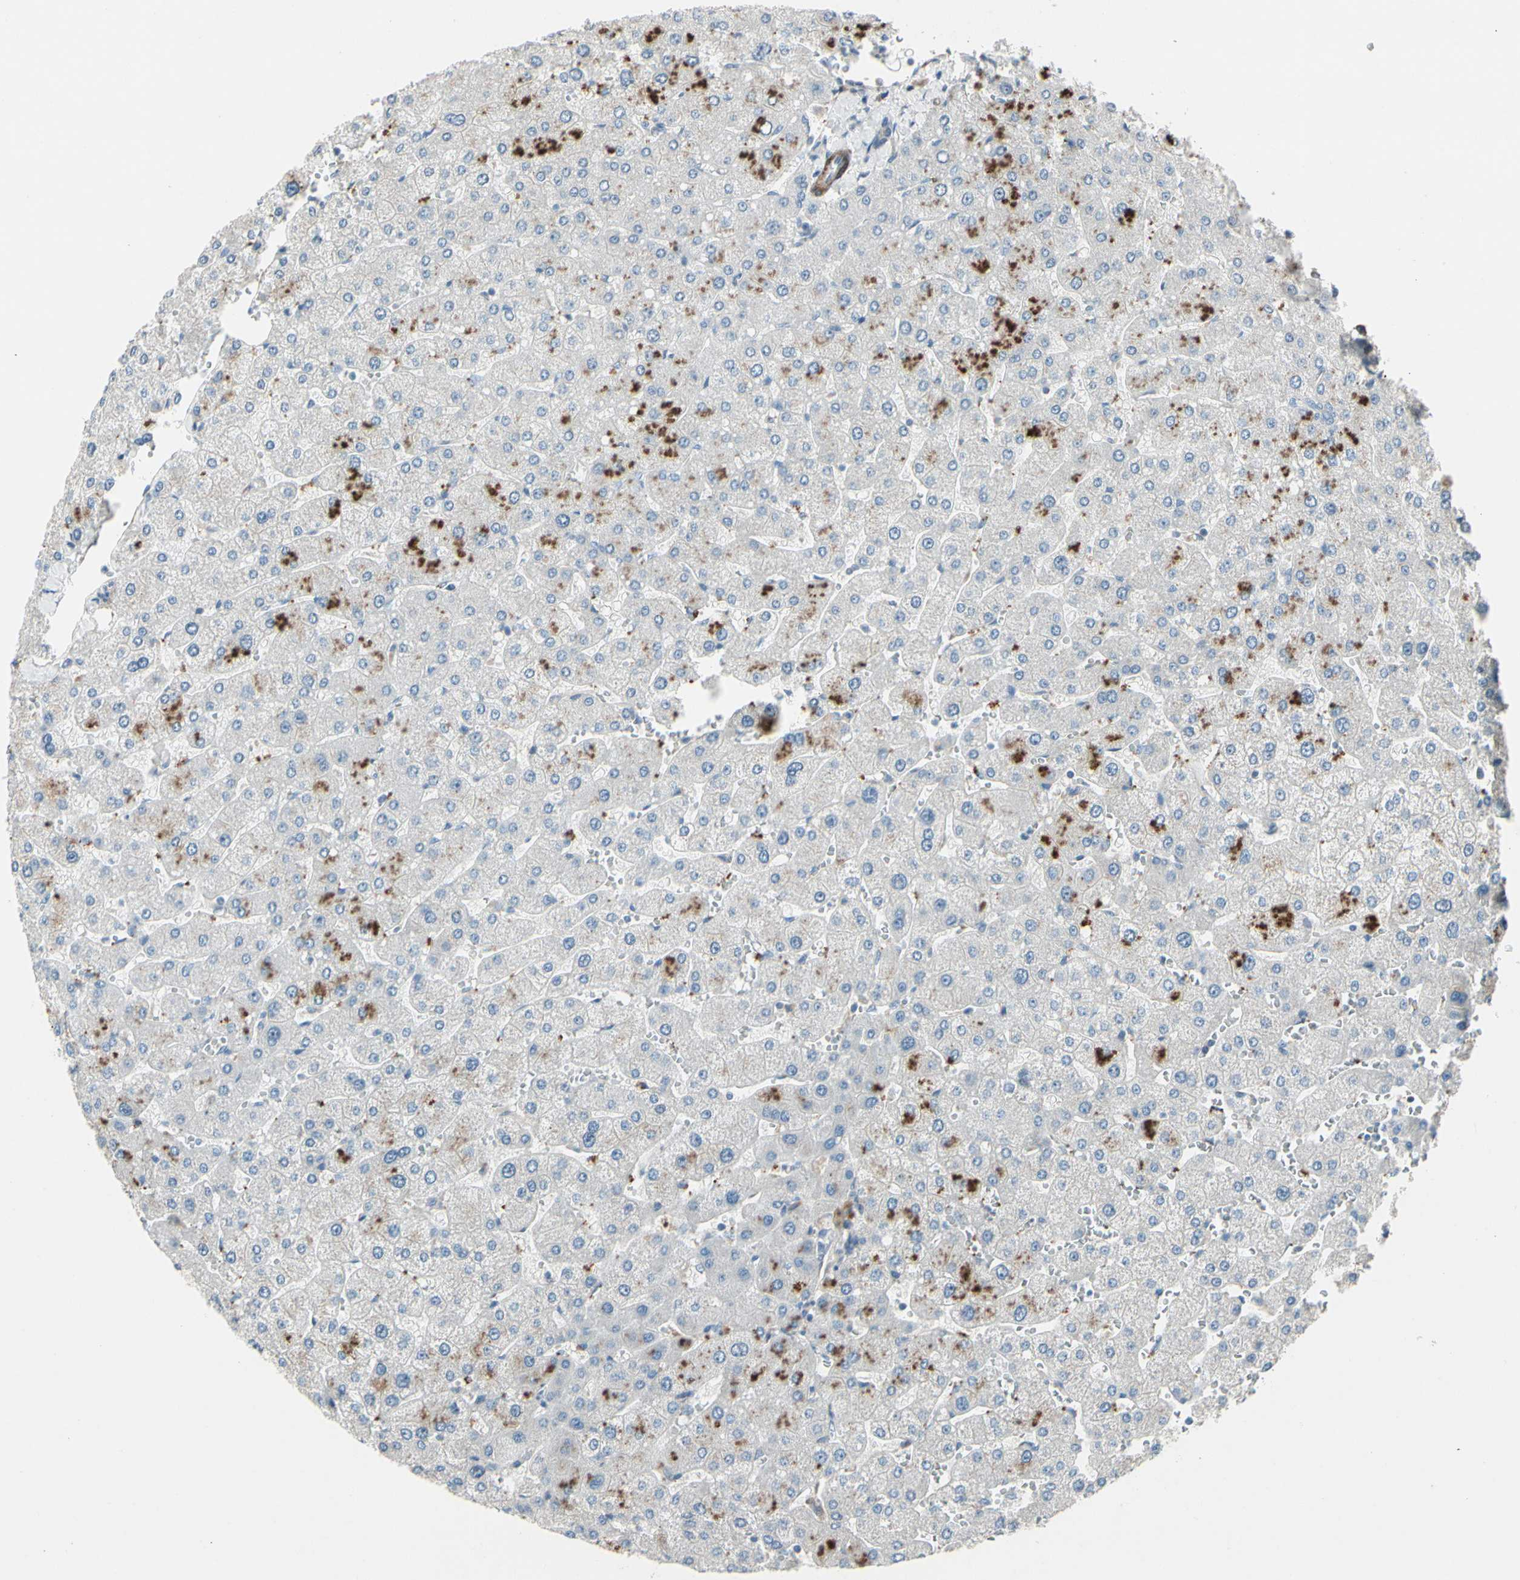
{"staining": {"intensity": "negative", "quantity": "none", "location": "none"}, "tissue": "liver", "cell_type": "Cholangiocytes", "image_type": "normal", "snomed": [{"axis": "morphology", "description": "Normal tissue, NOS"}, {"axis": "topography", "description": "Liver"}], "caption": "This micrograph is of normal liver stained with immunohistochemistry to label a protein in brown with the nuclei are counter-stained blue. There is no expression in cholangiocytes.", "gene": "TPM1", "patient": {"sex": "male", "age": 55}}